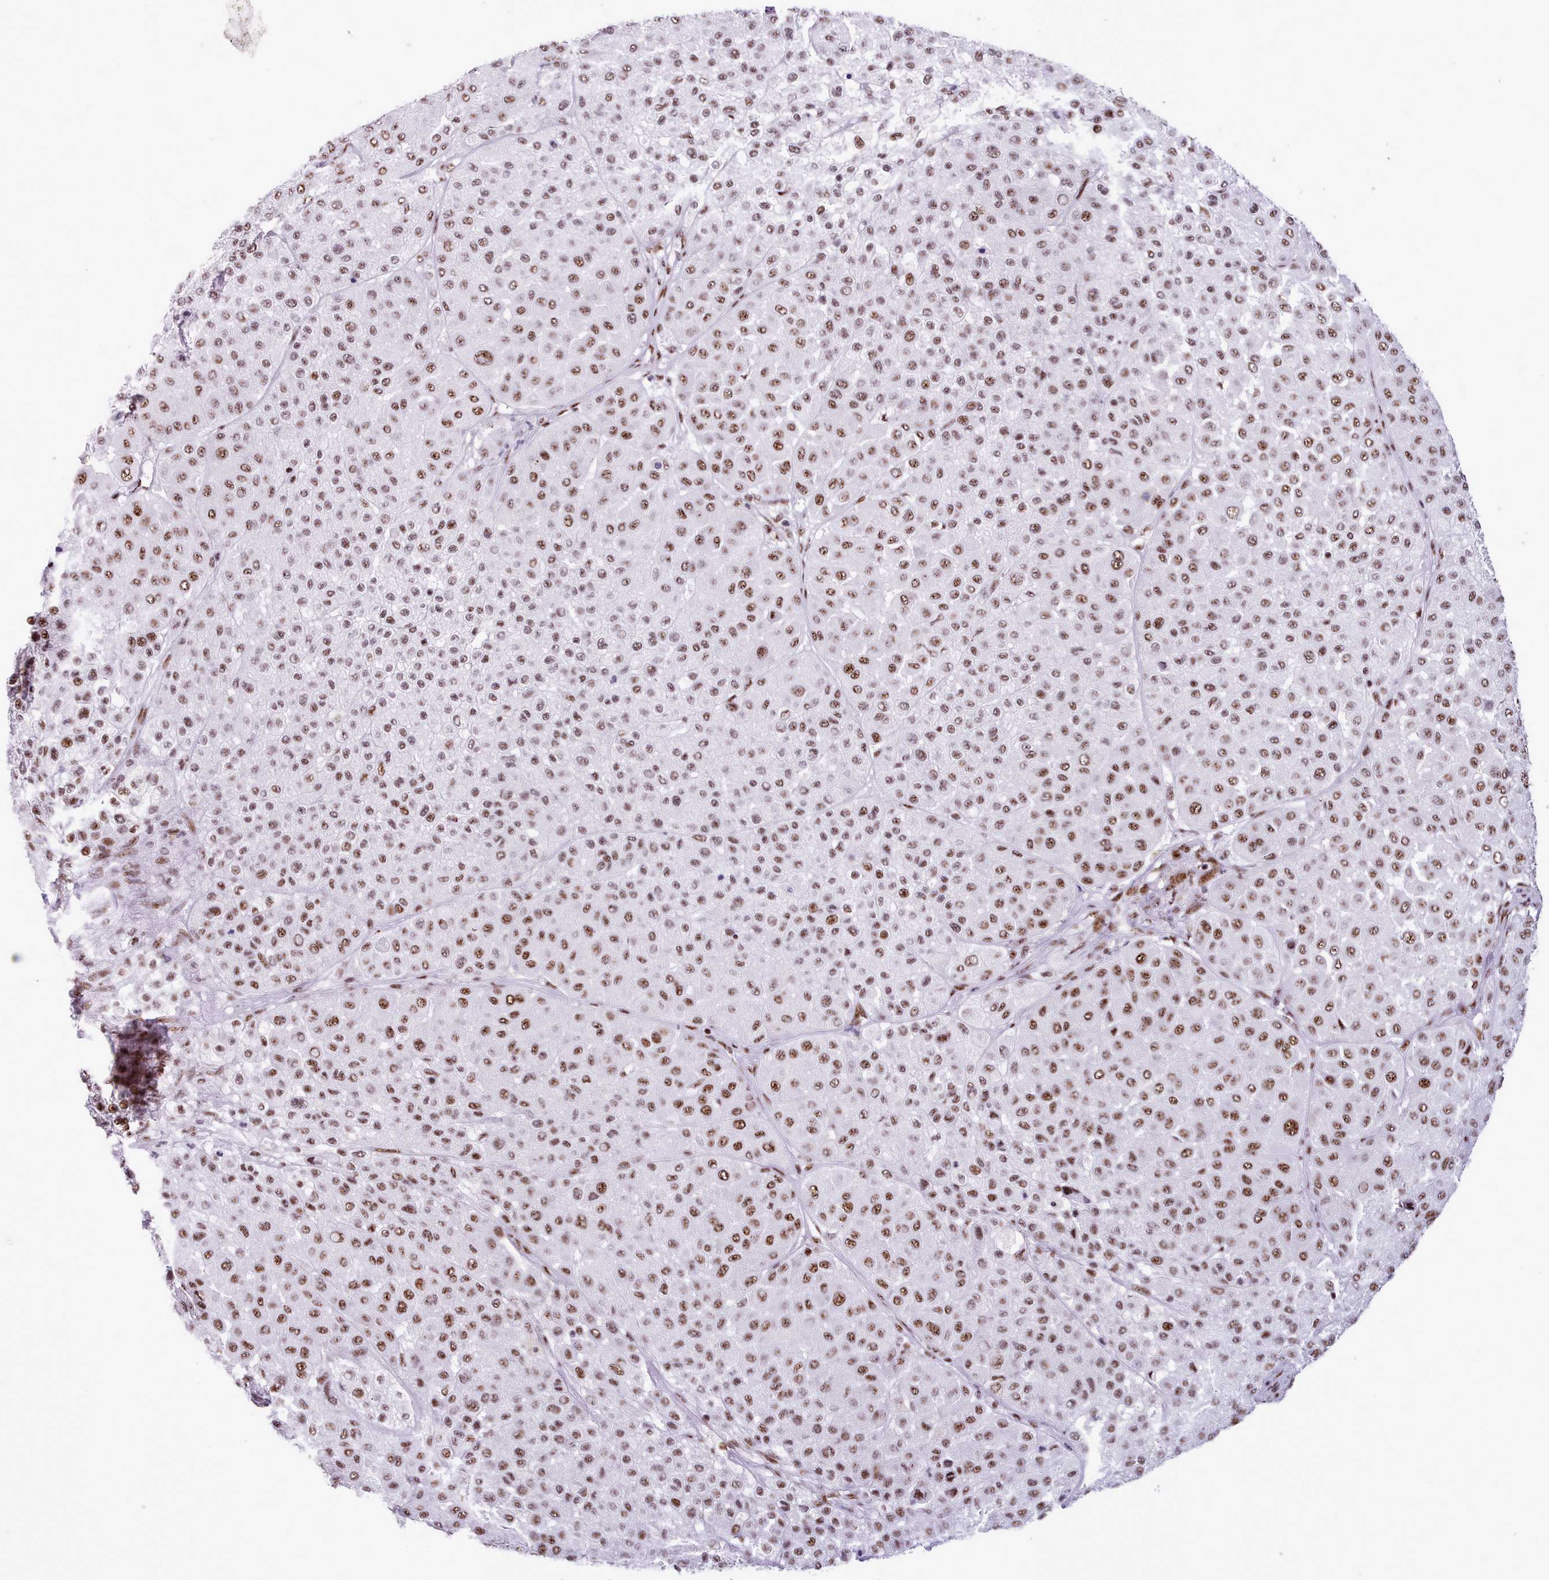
{"staining": {"intensity": "moderate", "quantity": ">75%", "location": "nuclear"}, "tissue": "melanoma", "cell_type": "Tumor cells", "image_type": "cancer", "snomed": [{"axis": "morphology", "description": "Malignant melanoma, Metastatic site"}, {"axis": "topography", "description": "Smooth muscle"}], "caption": "Immunohistochemistry (IHC) of malignant melanoma (metastatic site) reveals medium levels of moderate nuclear expression in approximately >75% of tumor cells.", "gene": "TMEM35B", "patient": {"sex": "male", "age": 41}}